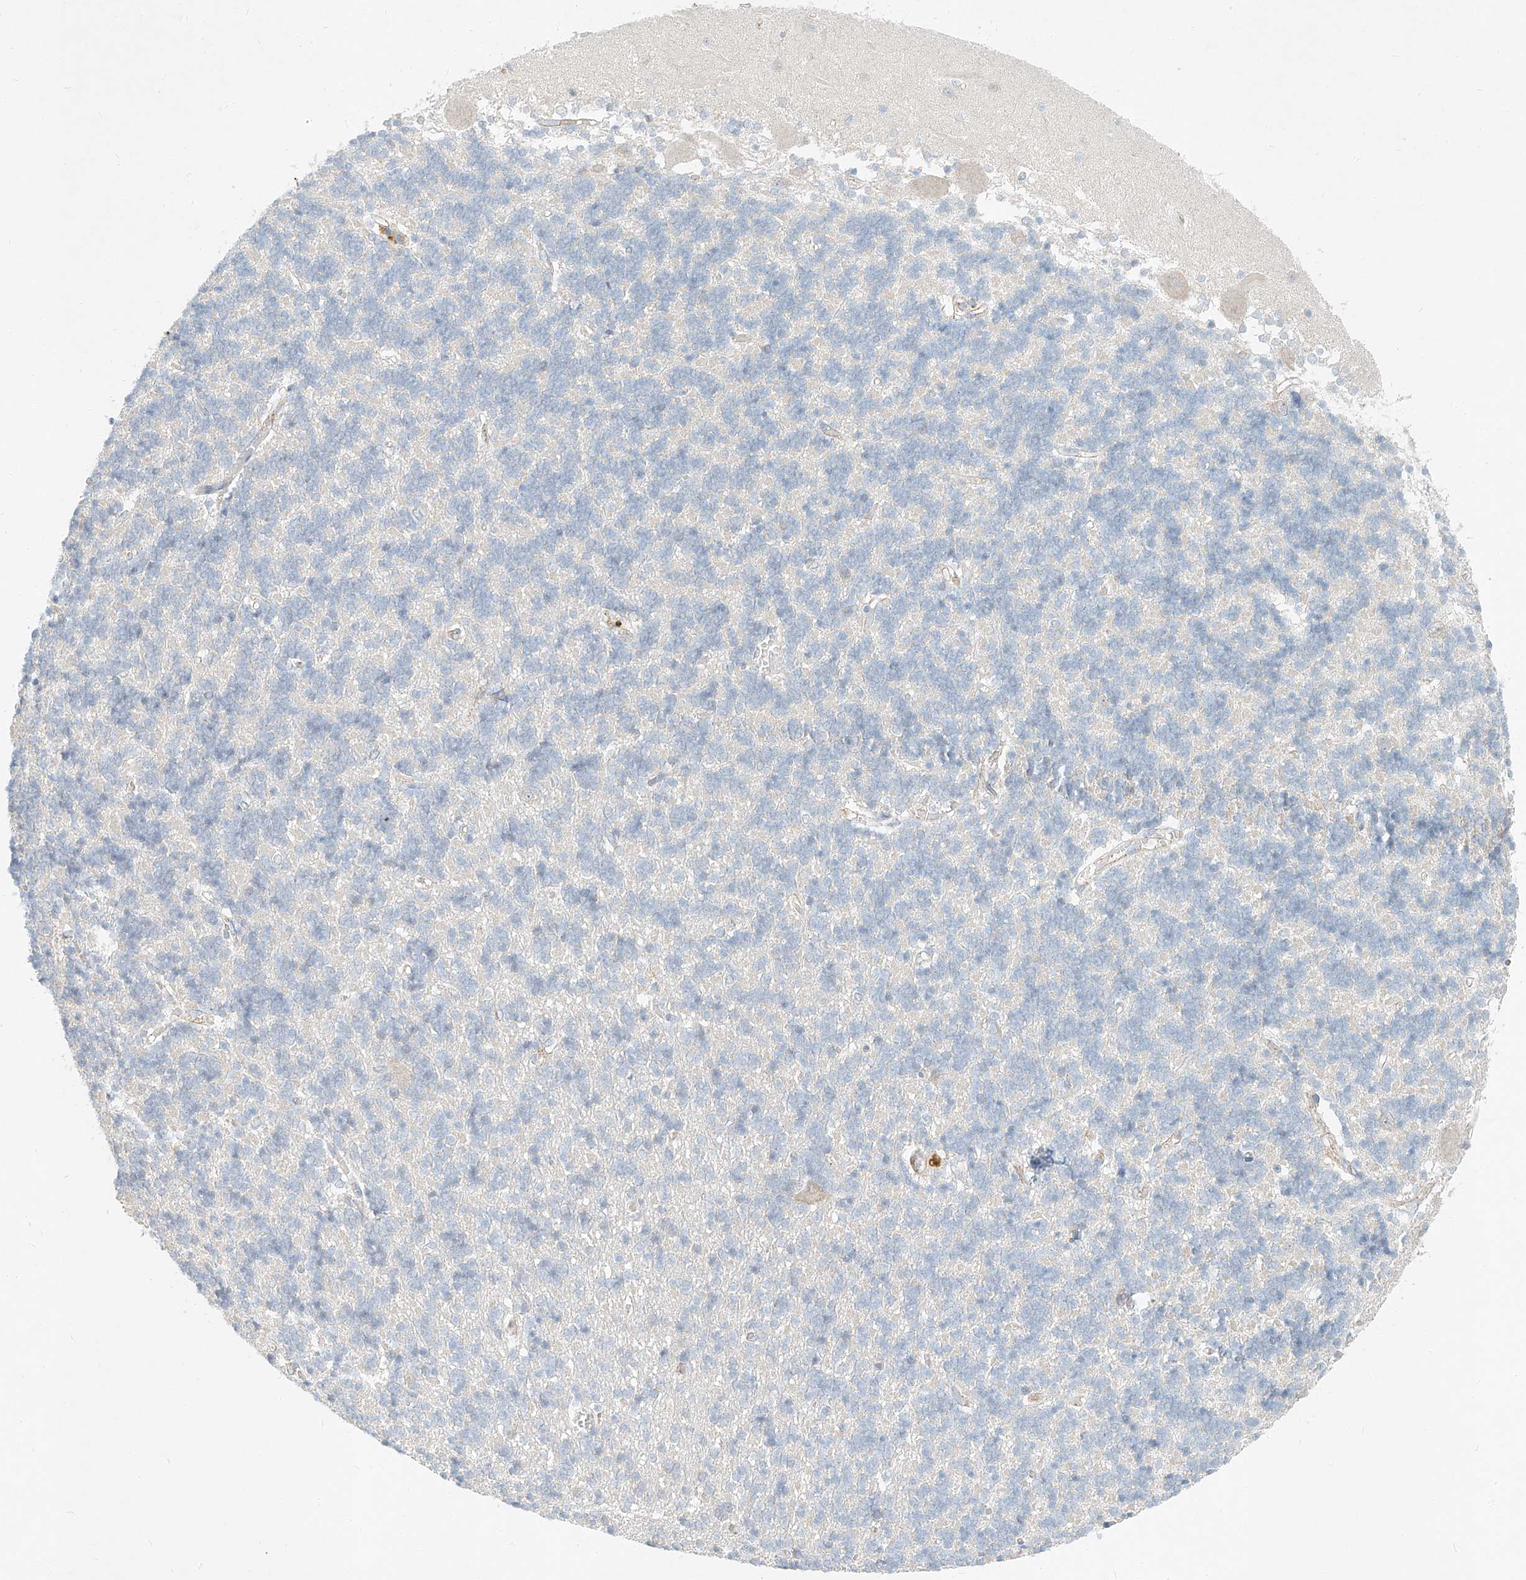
{"staining": {"intensity": "negative", "quantity": "none", "location": "none"}, "tissue": "cerebellum", "cell_type": "Cells in granular layer", "image_type": "normal", "snomed": [{"axis": "morphology", "description": "Normal tissue, NOS"}, {"axis": "topography", "description": "Cerebellum"}], "caption": "An immunohistochemistry (IHC) image of normal cerebellum is shown. There is no staining in cells in granular layer of cerebellum.", "gene": "SYTL3", "patient": {"sex": "male", "age": 37}}